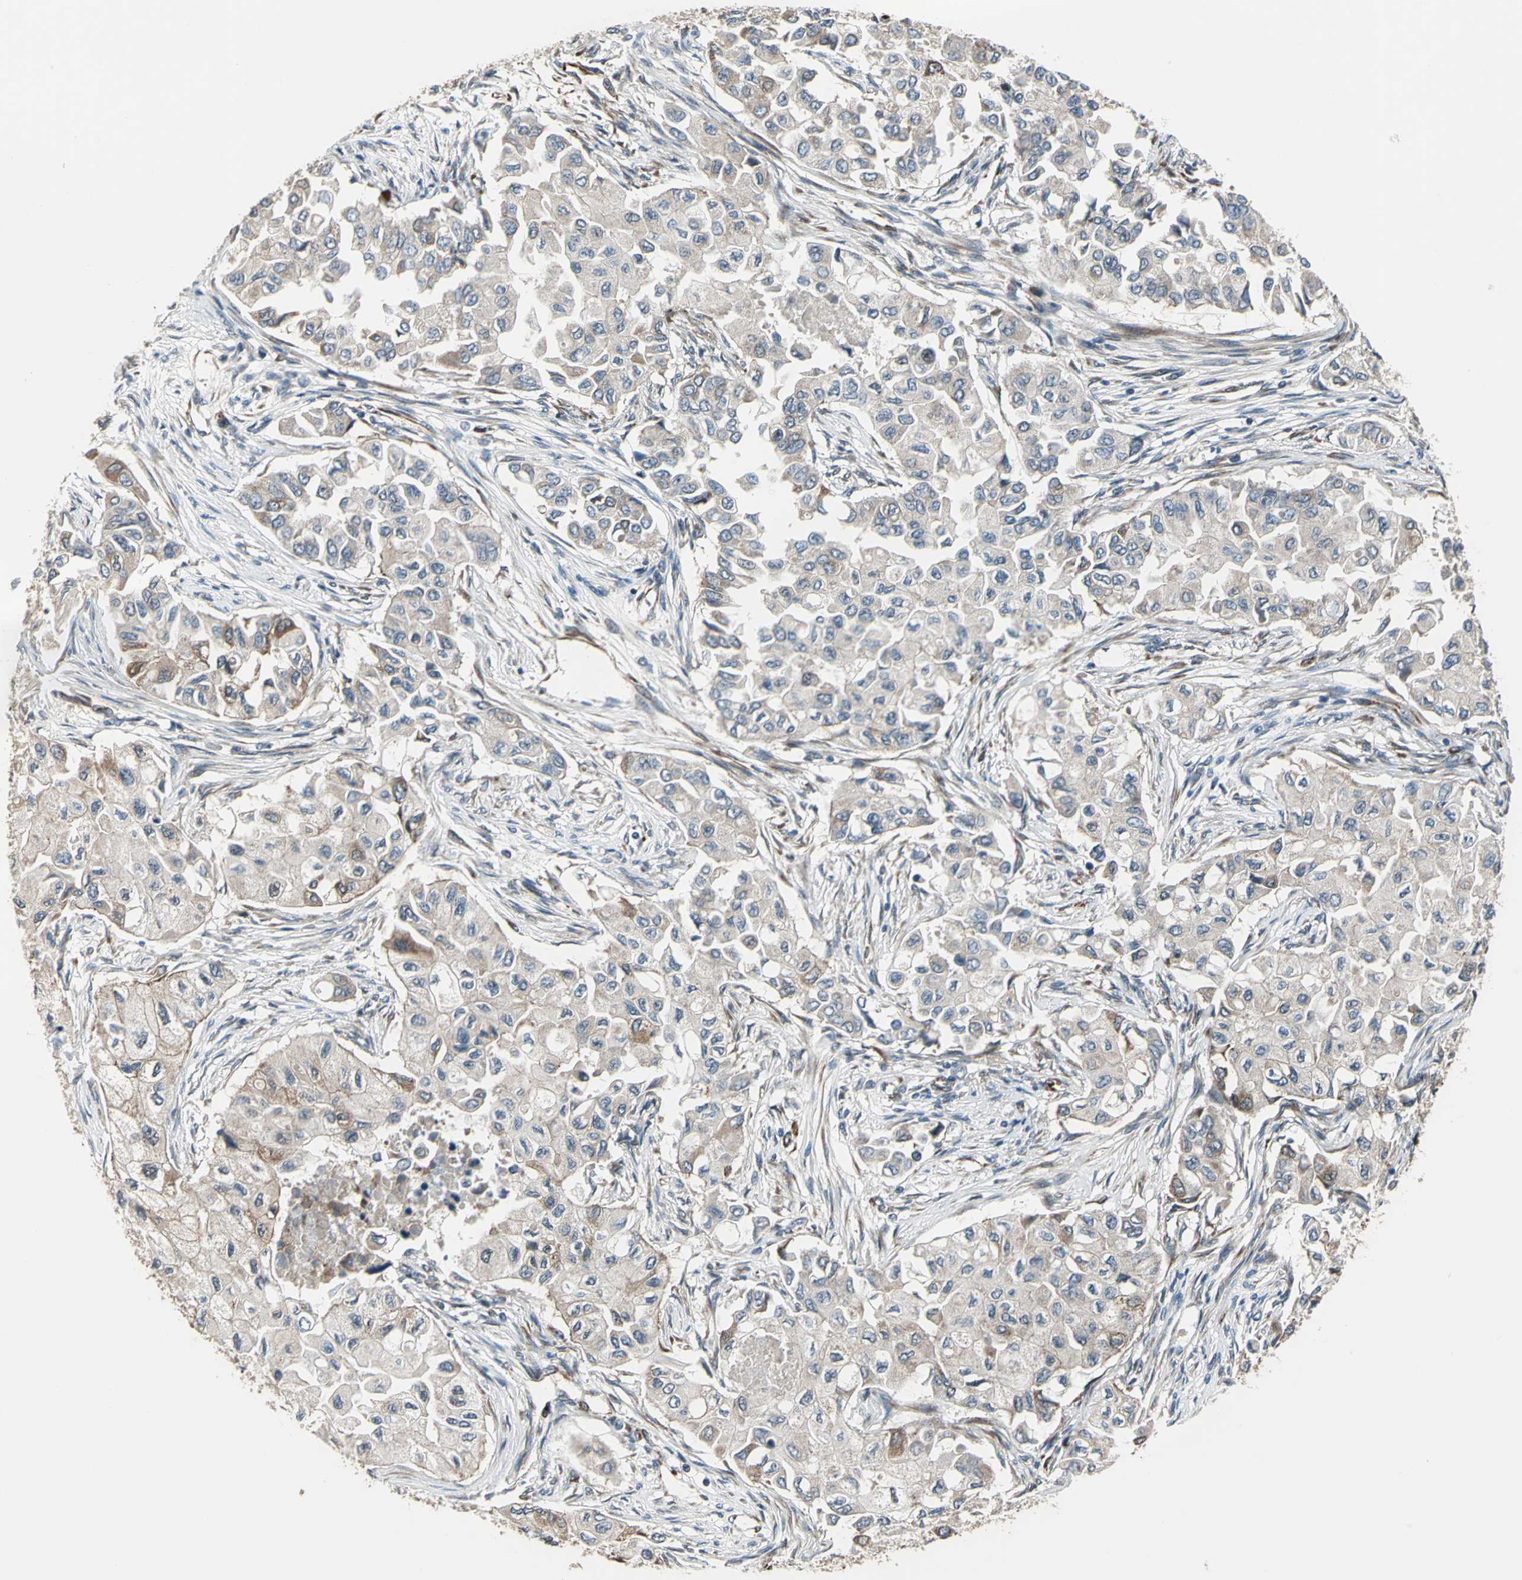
{"staining": {"intensity": "moderate", "quantity": "<25%", "location": "cytoplasmic/membranous,nuclear"}, "tissue": "breast cancer", "cell_type": "Tumor cells", "image_type": "cancer", "snomed": [{"axis": "morphology", "description": "Normal tissue, NOS"}, {"axis": "morphology", "description": "Duct carcinoma"}, {"axis": "topography", "description": "Breast"}], "caption": "Breast intraductal carcinoma stained with DAB immunohistochemistry (IHC) displays low levels of moderate cytoplasmic/membranous and nuclear expression in about <25% of tumor cells. The staining is performed using DAB (3,3'-diaminobenzidine) brown chromogen to label protein expression. The nuclei are counter-stained blue using hematoxylin.", "gene": "EXD2", "patient": {"sex": "female", "age": 49}}